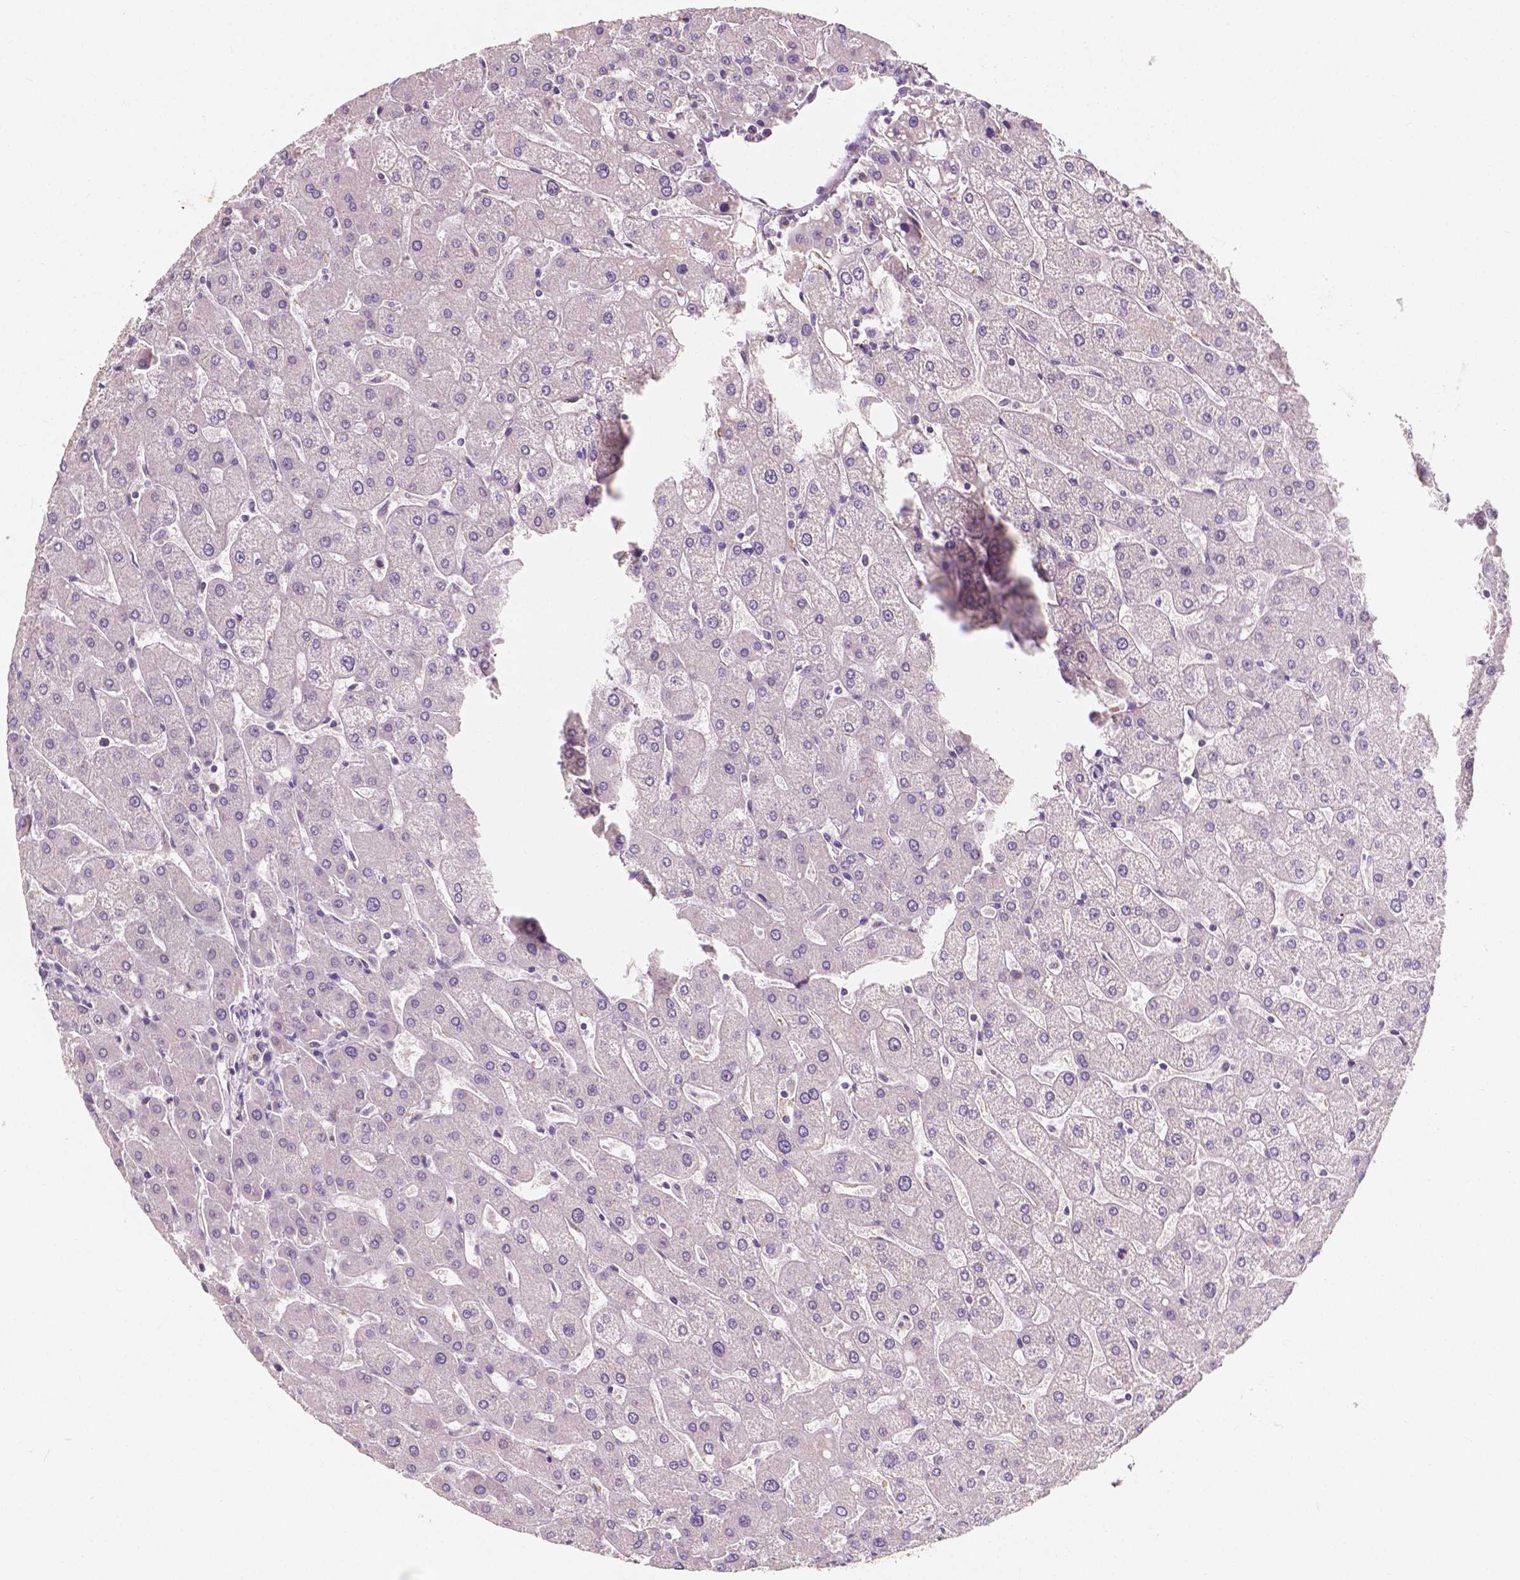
{"staining": {"intensity": "negative", "quantity": "none", "location": "none"}, "tissue": "liver", "cell_type": "Cholangiocytes", "image_type": "normal", "snomed": [{"axis": "morphology", "description": "Normal tissue, NOS"}, {"axis": "topography", "description": "Liver"}], "caption": "Protein analysis of benign liver displays no significant staining in cholangiocytes. The staining is performed using DAB brown chromogen with nuclei counter-stained in using hematoxylin.", "gene": "SIRT2", "patient": {"sex": "male", "age": 67}}